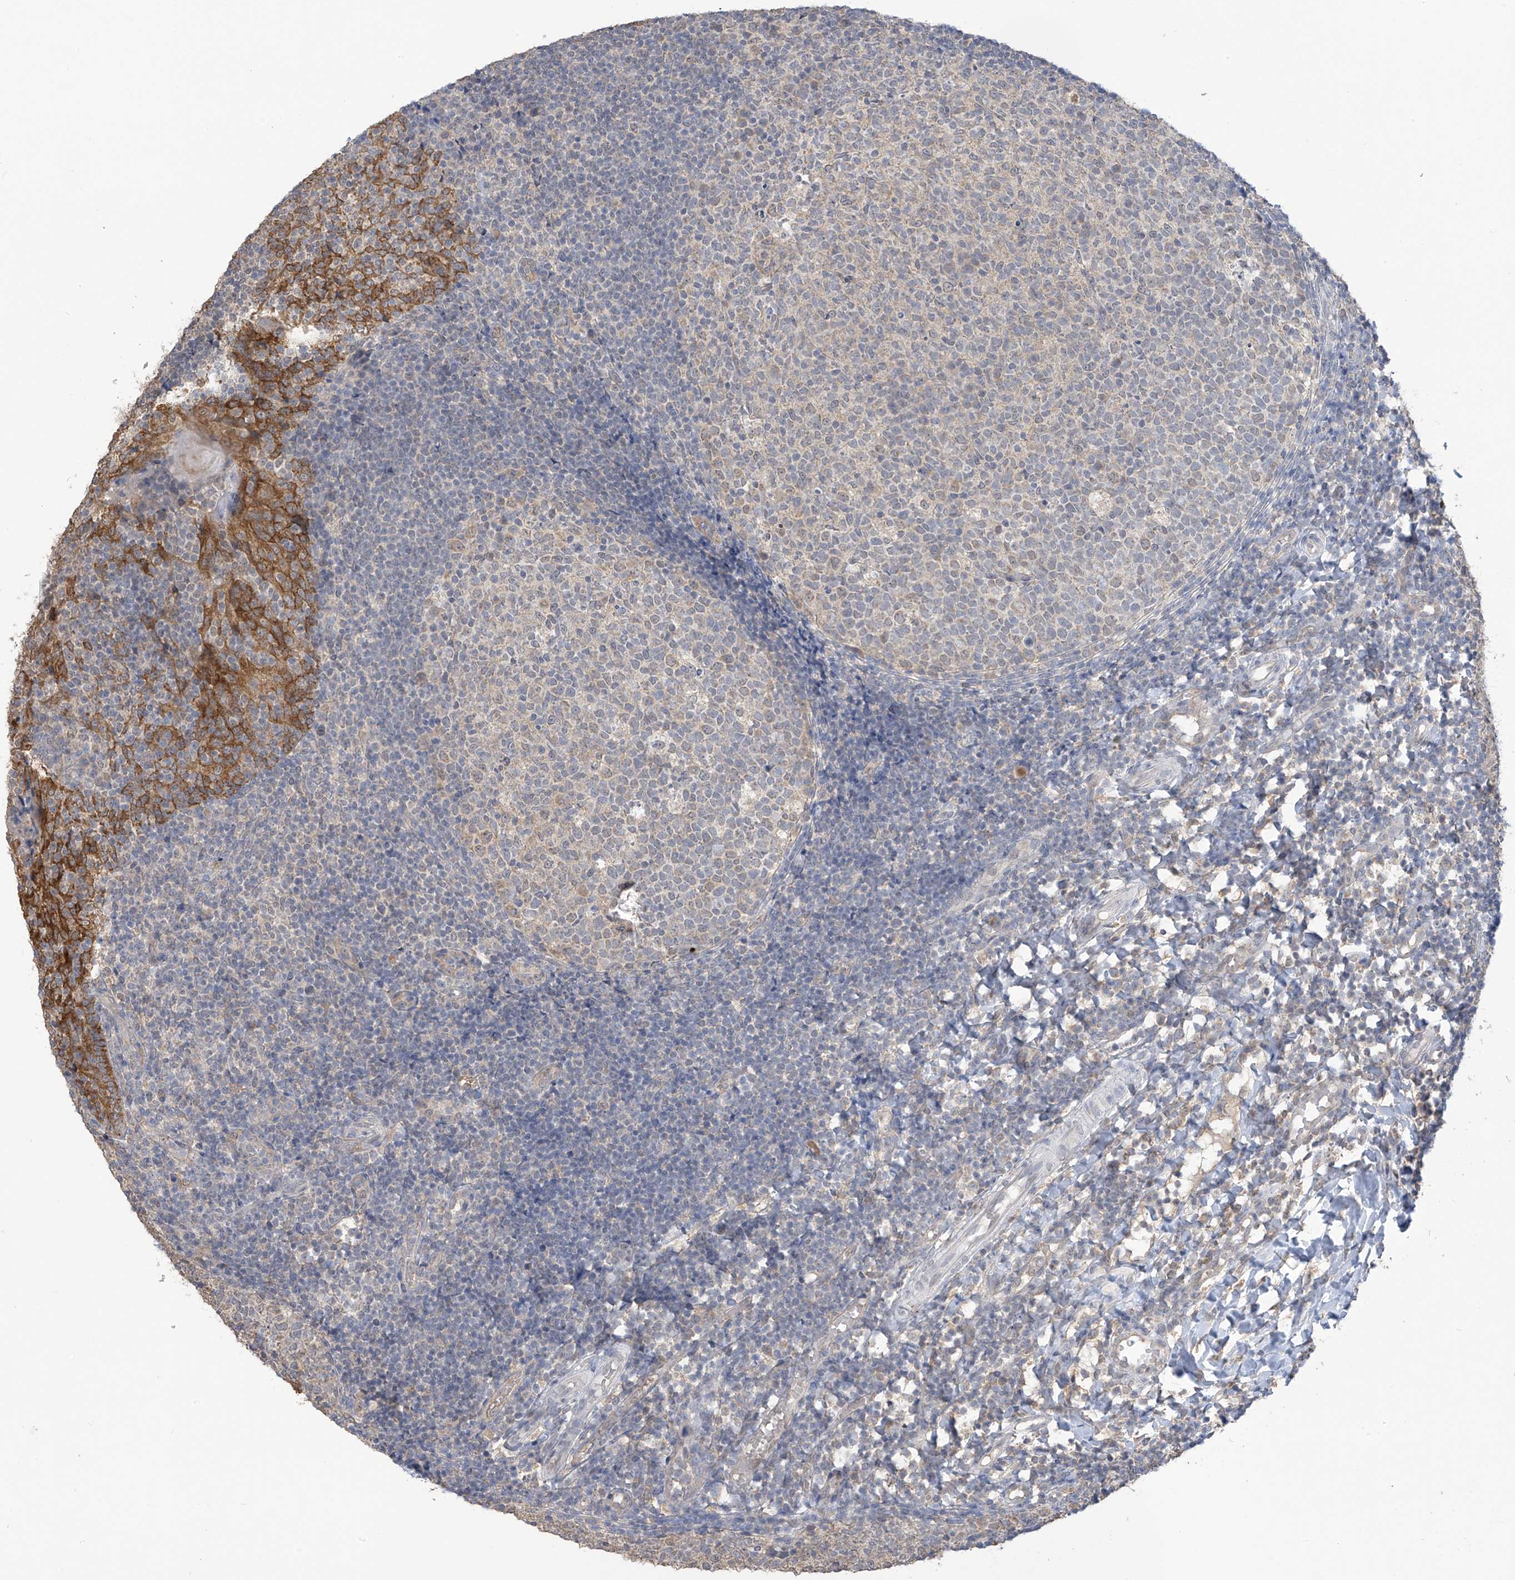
{"staining": {"intensity": "weak", "quantity": "<25%", "location": "cytoplasmic/membranous"}, "tissue": "tonsil", "cell_type": "Germinal center cells", "image_type": "normal", "snomed": [{"axis": "morphology", "description": "Normal tissue, NOS"}, {"axis": "topography", "description": "Tonsil"}], "caption": "A micrograph of tonsil stained for a protein exhibits no brown staining in germinal center cells. (Stains: DAB (3,3'-diaminobenzidine) IHC with hematoxylin counter stain, Microscopy: brightfield microscopy at high magnification).", "gene": "KIAA1522", "patient": {"sex": "female", "age": 19}}